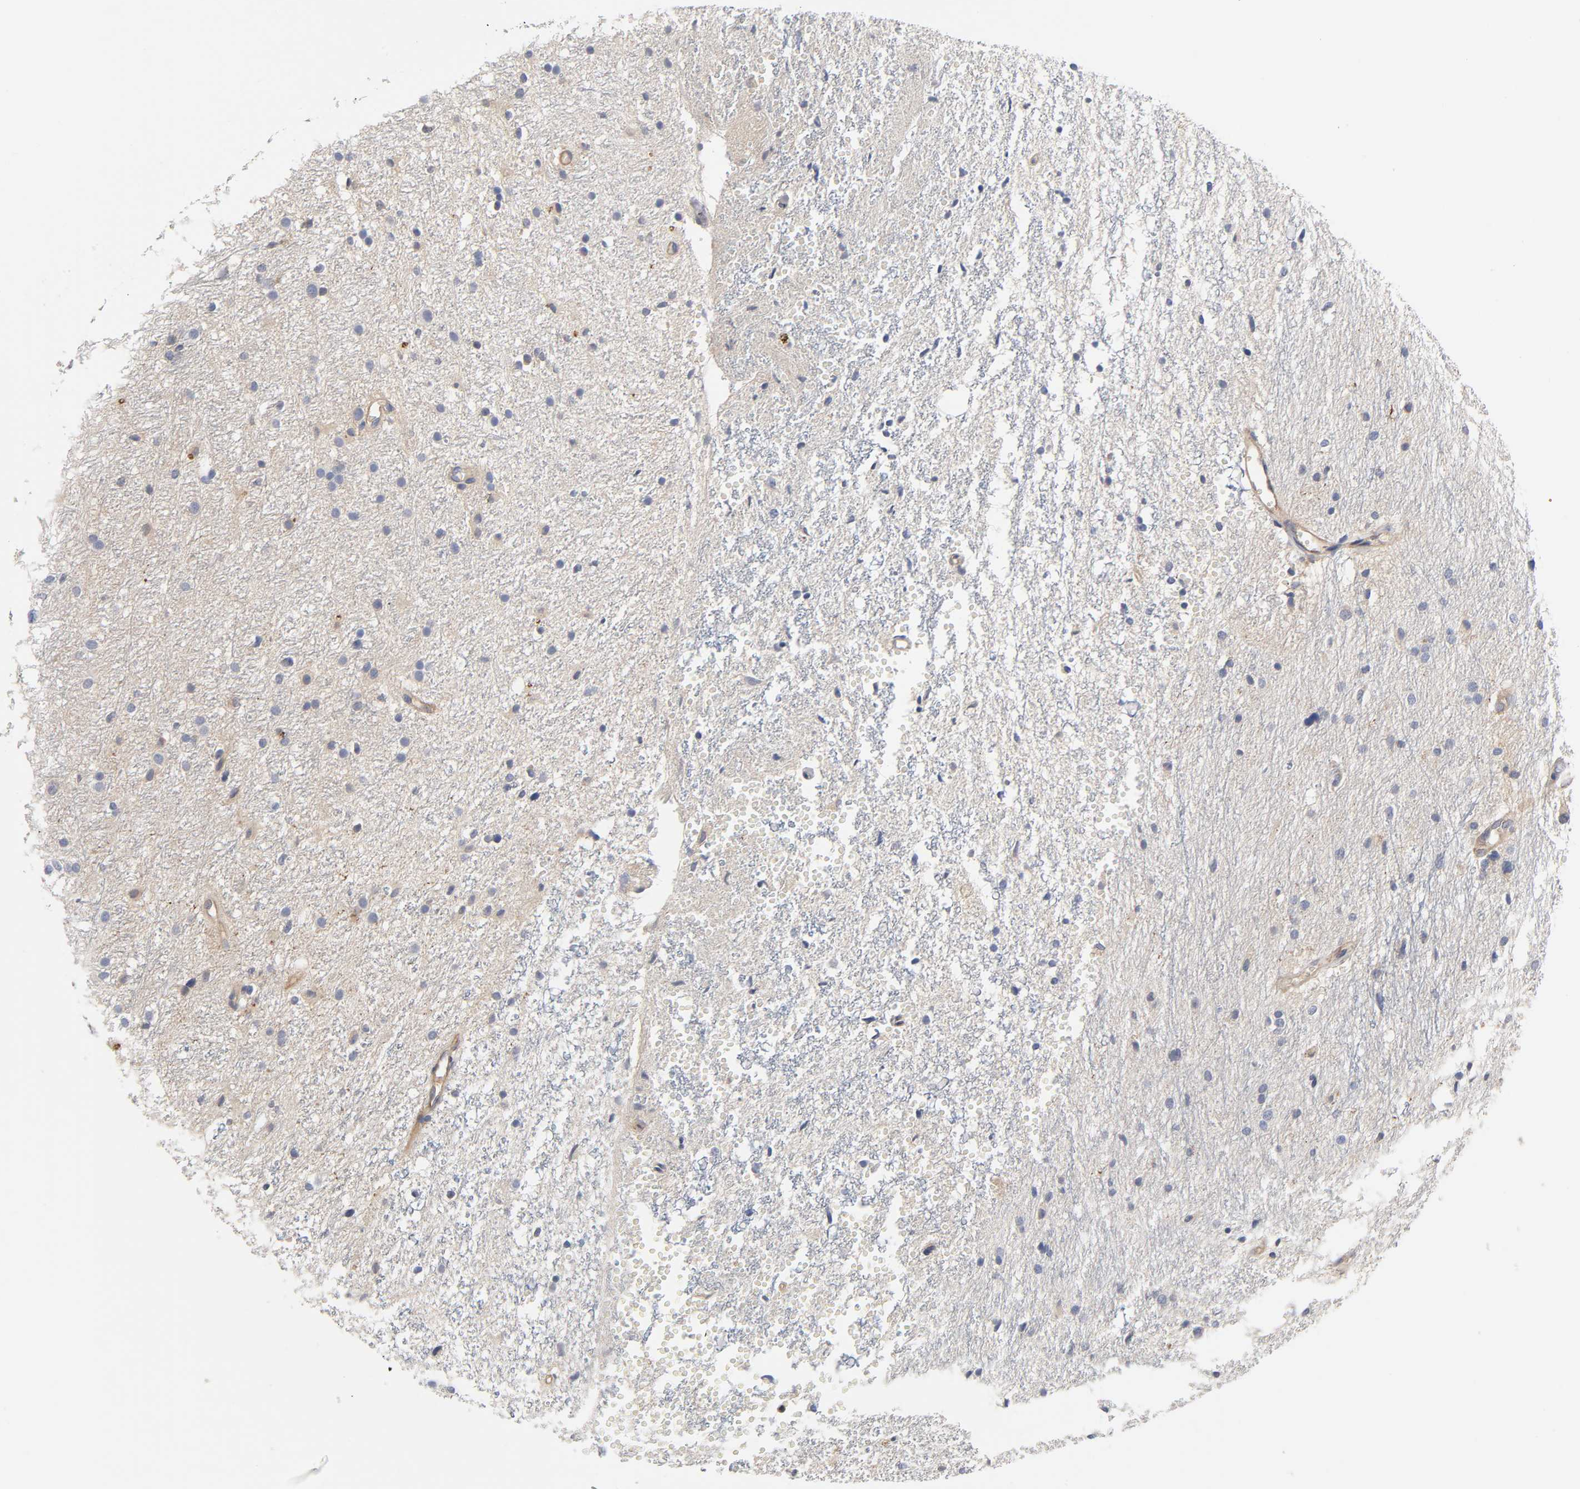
{"staining": {"intensity": "weak", "quantity": "<25%", "location": "cytoplasmic/membranous"}, "tissue": "glioma", "cell_type": "Tumor cells", "image_type": "cancer", "snomed": [{"axis": "morphology", "description": "Glioma, malignant, High grade"}, {"axis": "topography", "description": "Brain"}], "caption": "Immunohistochemistry (IHC) of human malignant glioma (high-grade) demonstrates no positivity in tumor cells. (Stains: DAB immunohistochemistry (IHC) with hematoxylin counter stain, Microscopy: brightfield microscopy at high magnification).", "gene": "RAB13", "patient": {"sex": "female", "age": 59}}